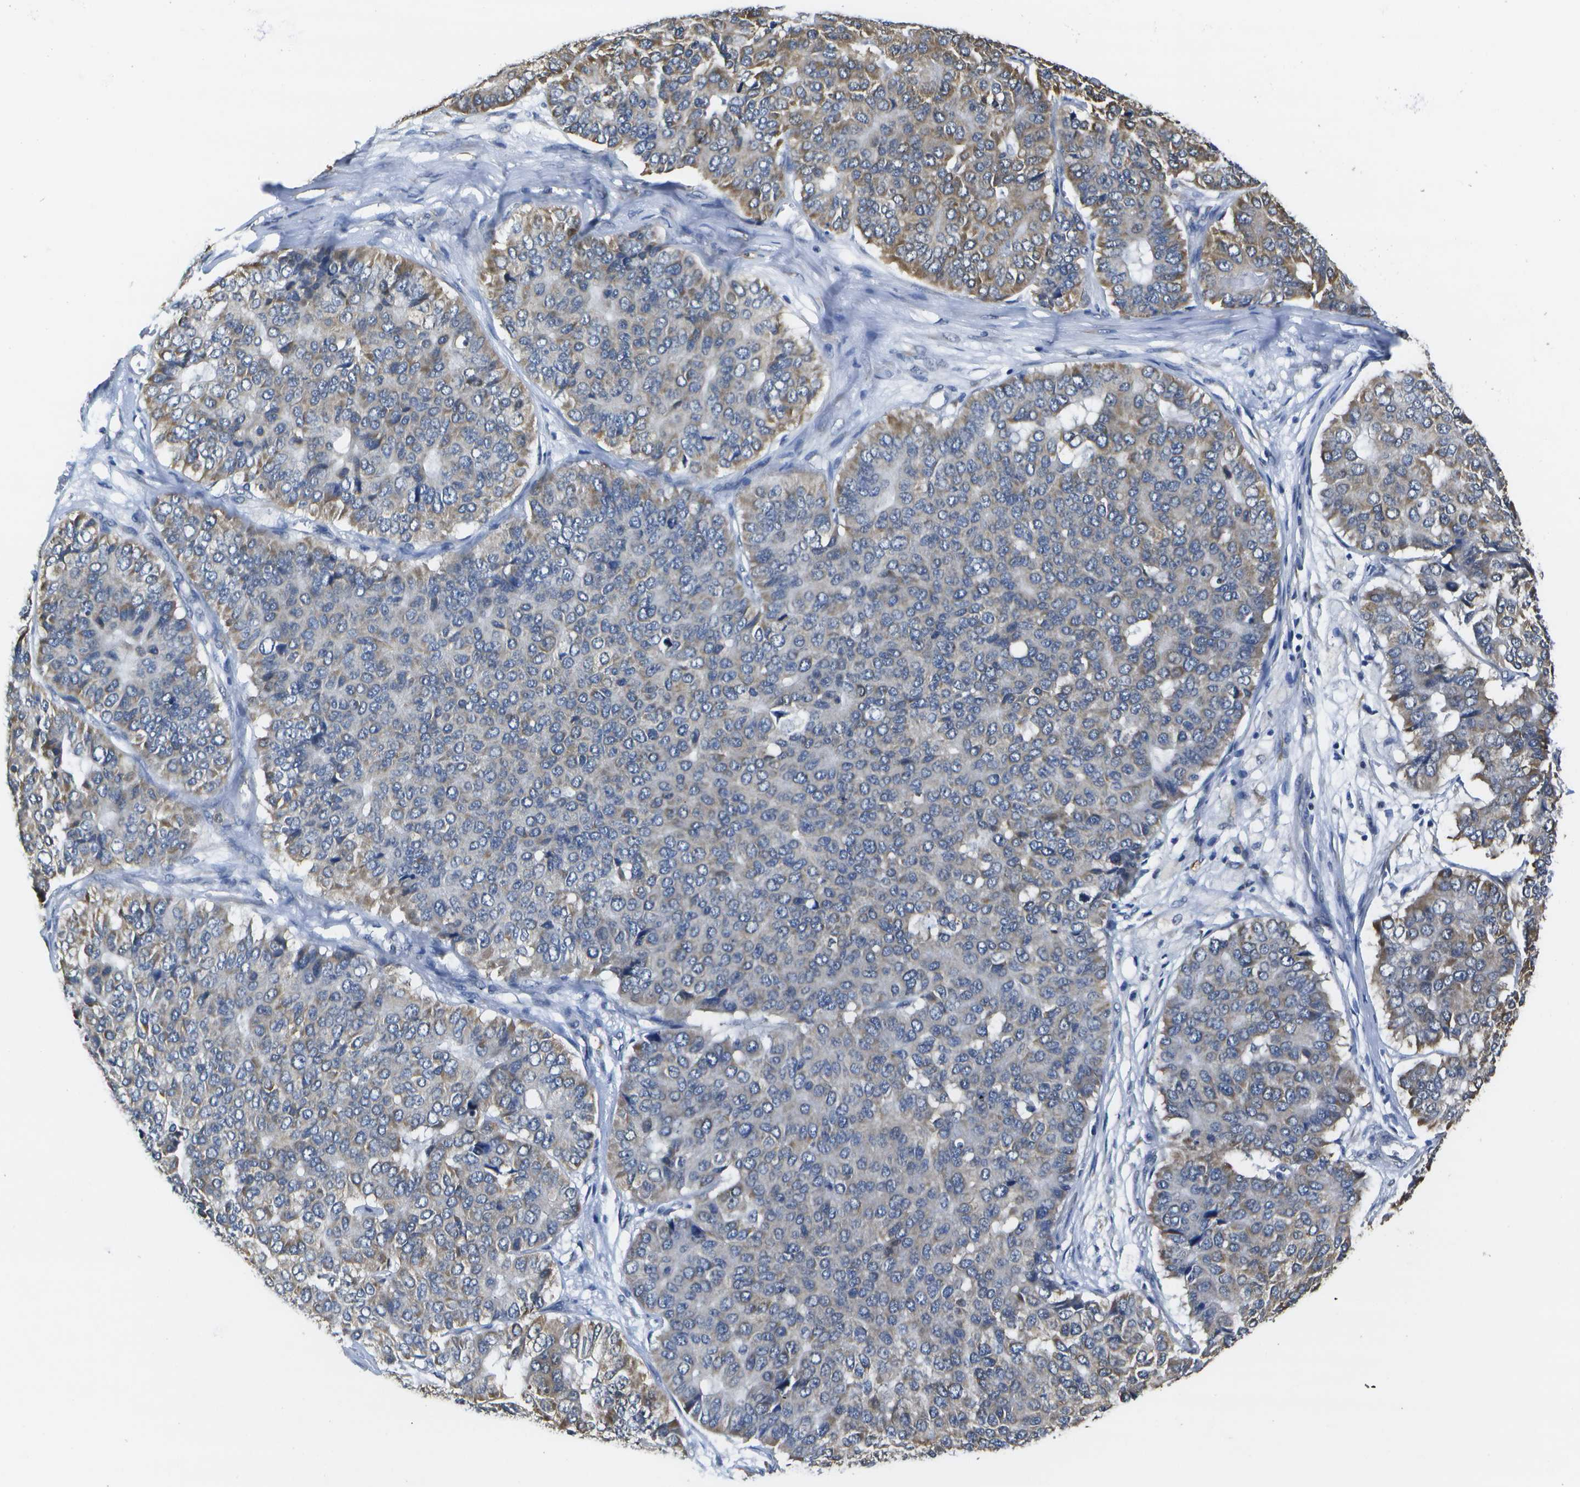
{"staining": {"intensity": "moderate", "quantity": "<25%", "location": "cytoplasmic/membranous"}, "tissue": "pancreatic cancer", "cell_type": "Tumor cells", "image_type": "cancer", "snomed": [{"axis": "morphology", "description": "Adenocarcinoma, NOS"}, {"axis": "topography", "description": "Pancreas"}], "caption": "DAB immunohistochemical staining of human pancreatic cancer (adenocarcinoma) exhibits moderate cytoplasmic/membranous protein positivity in about <25% of tumor cells.", "gene": "DSE", "patient": {"sex": "male", "age": 50}}